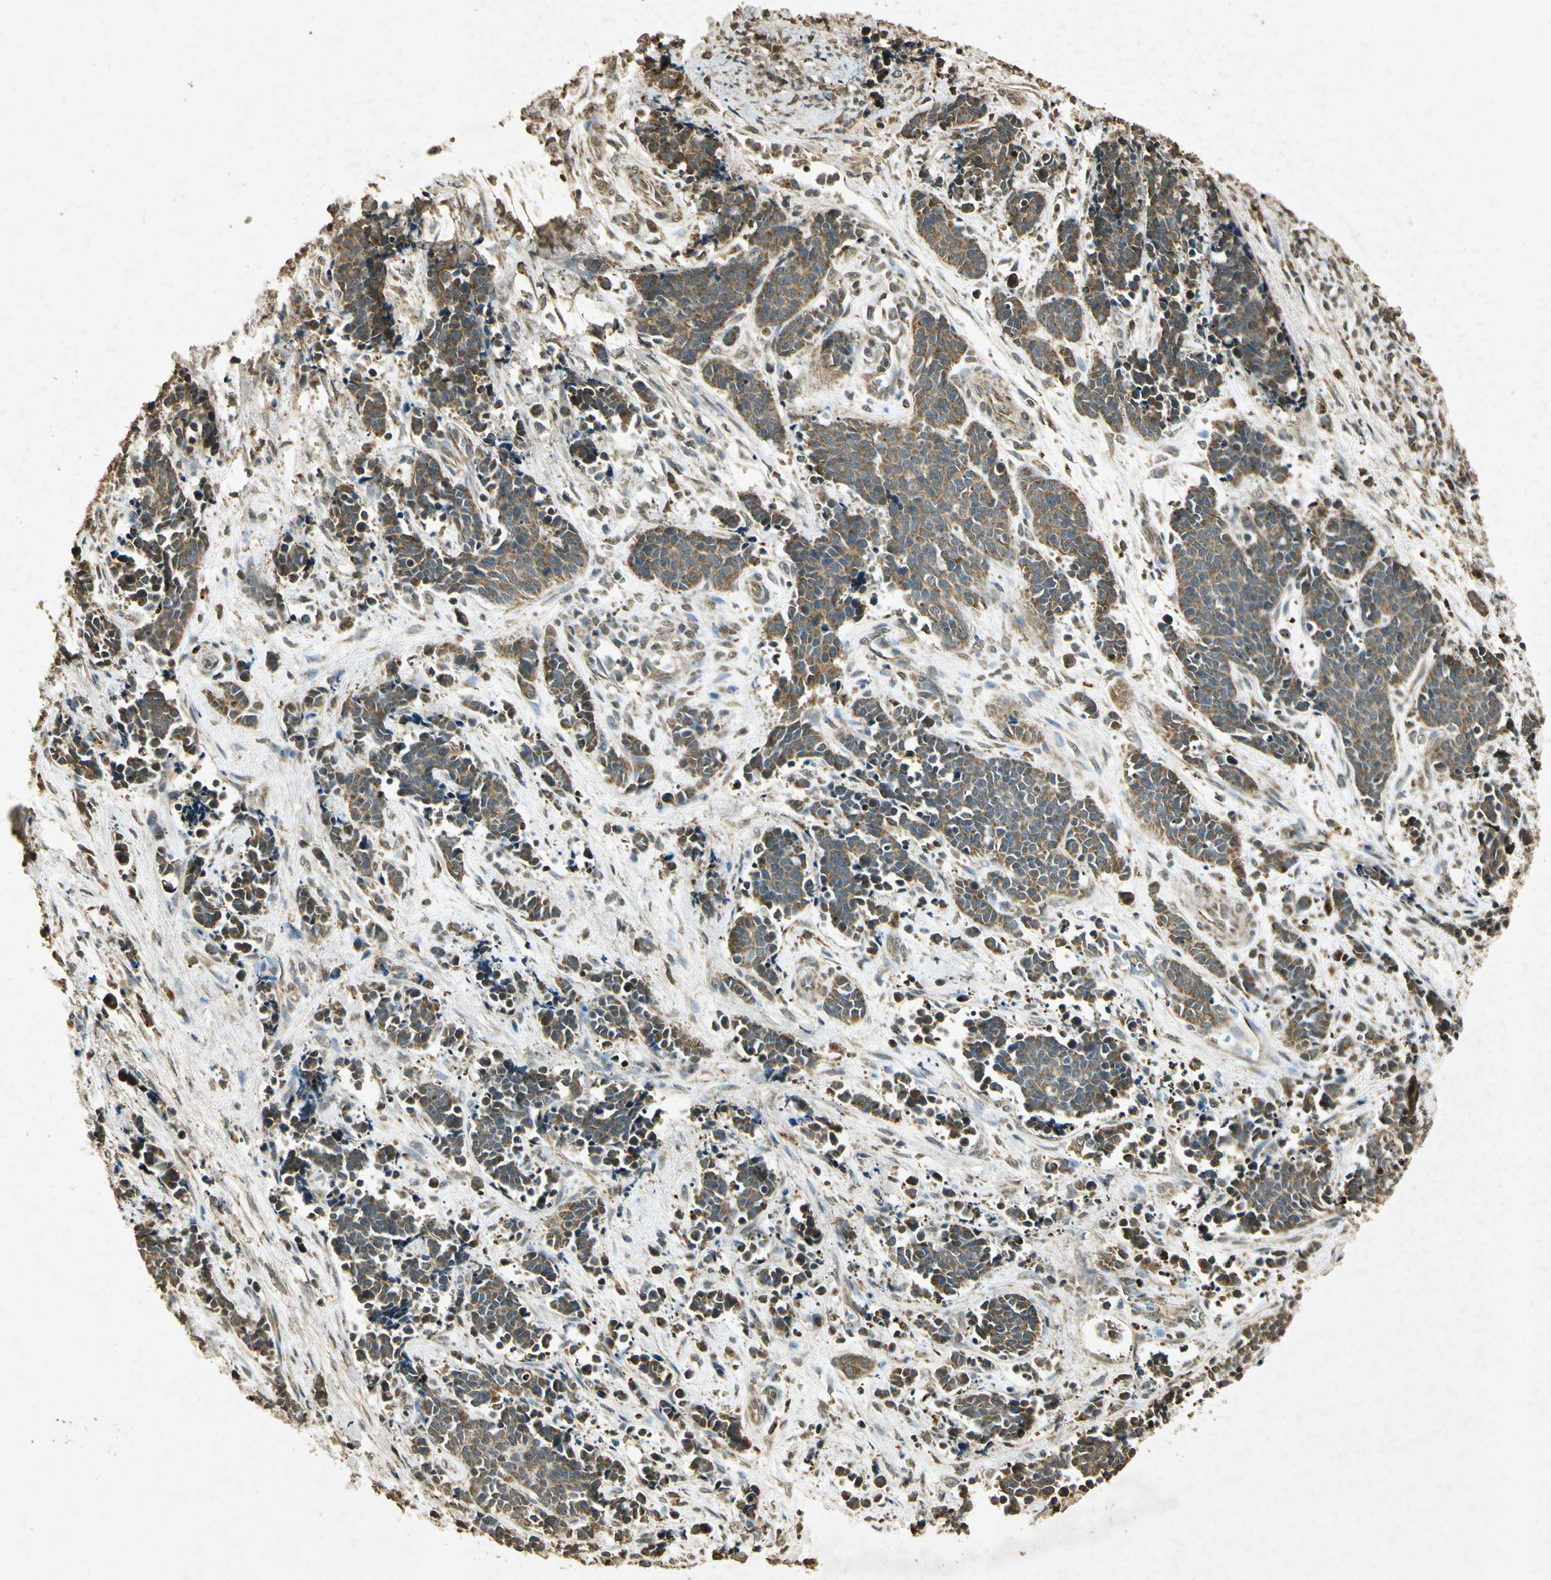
{"staining": {"intensity": "moderate", "quantity": ">75%", "location": "cytoplasmic/membranous"}, "tissue": "cervical cancer", "cell_type": "Tumor cells", "image_type": "cancer", "snomed": [{"axis": "morphology", "description": "Squamous cell carcinoma, NOS"}, {"axis": "topography", "description": "Cervix"}], "caption": "Protein expression analysis of human cervical cancer reveals moderate cytoplasmic/membranous positivity in about >75% of tumor cells. Nuclei are stained in blue.", "gene": "PRDX3", "patient": {"sex": "female", "age": 35}}